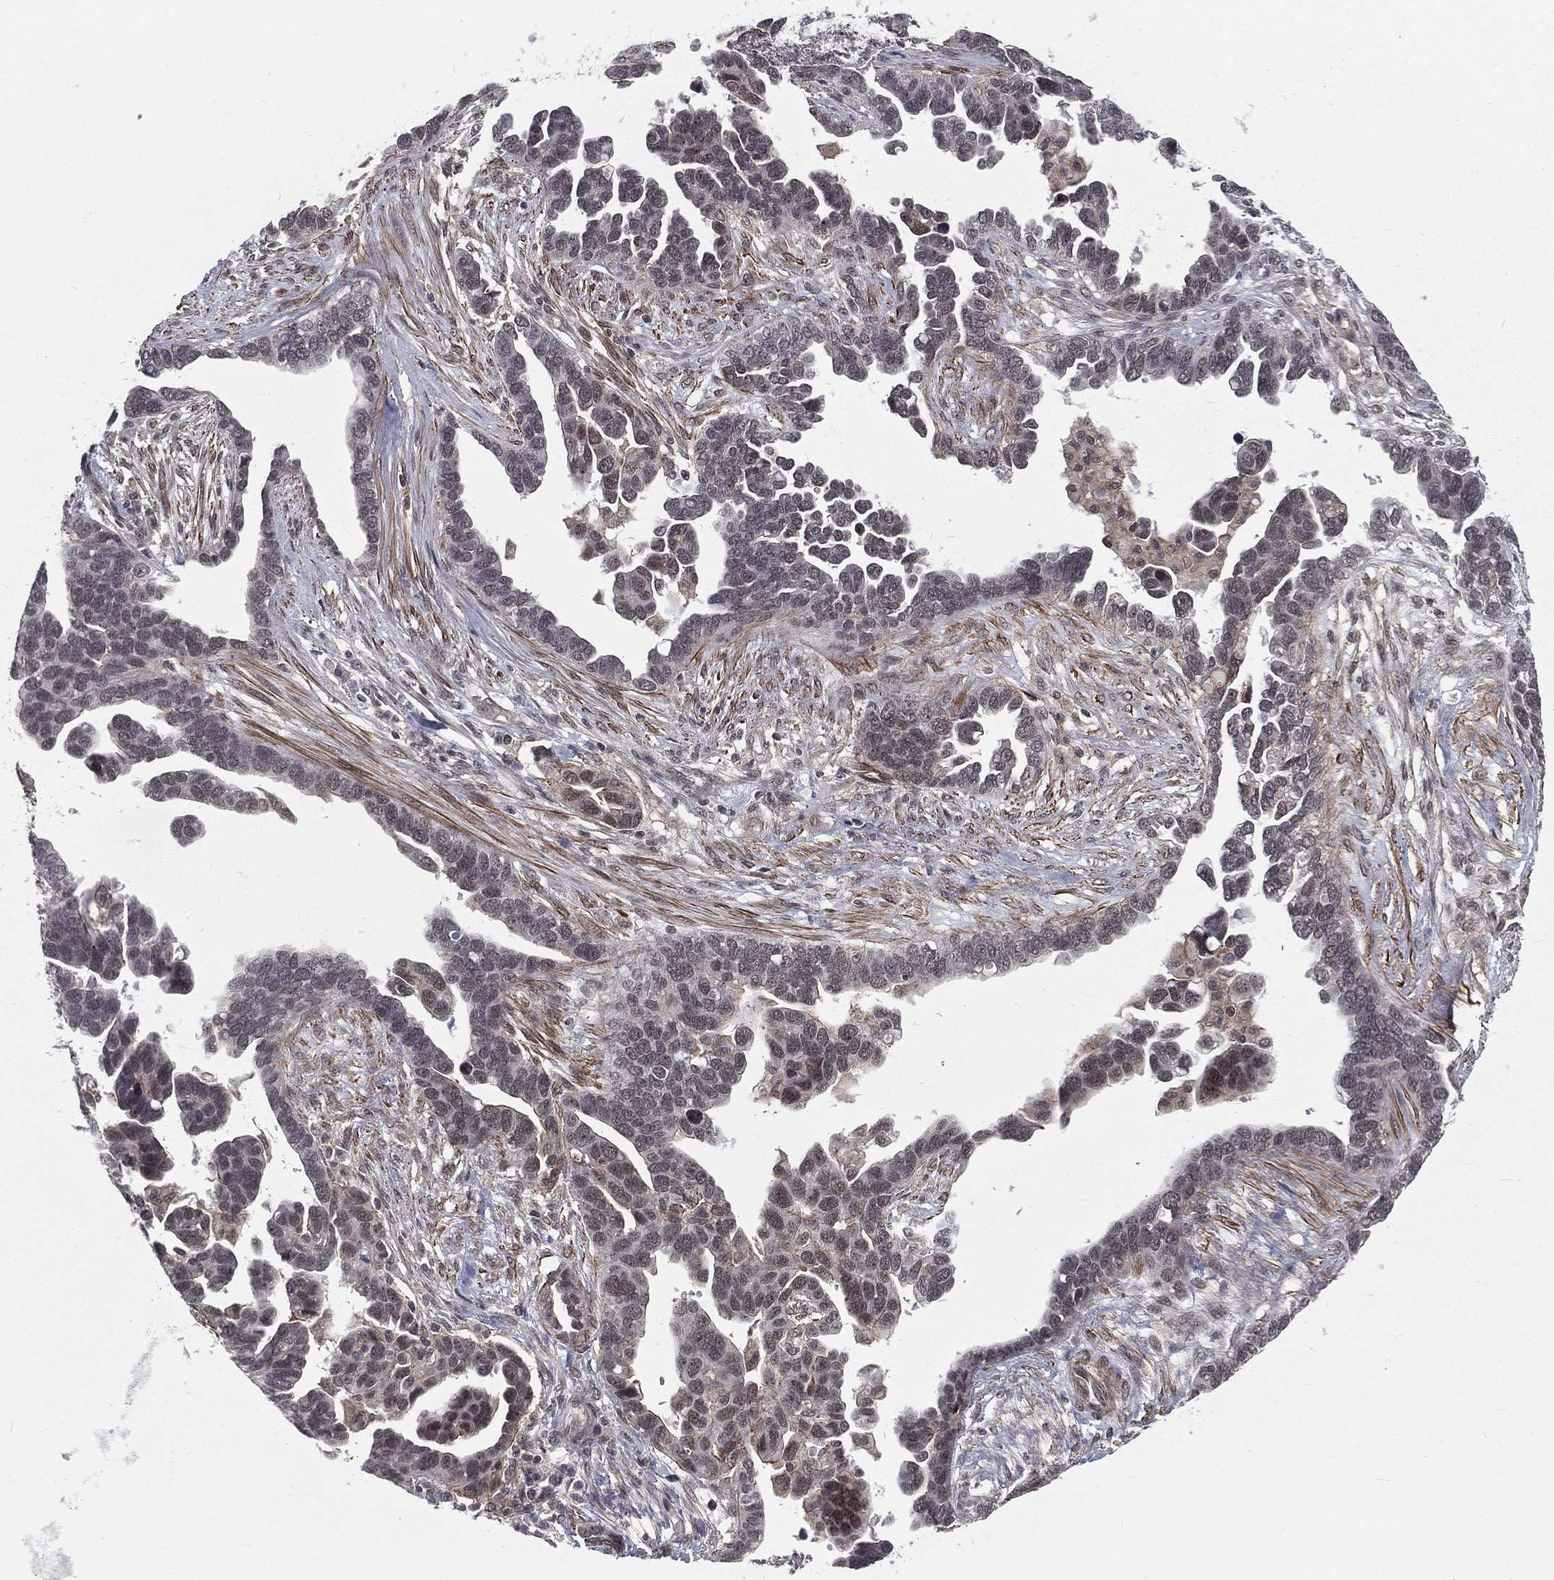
{"staining": {"intensity": "weak", "quantity": "<25%", "location": "nuclear"}, "tissue": "ovarian cancer", "cell_type": "Tumor cells", "image_type": "cancer", "snomed": [{"axis": "morphology", "description": "Cystadenocarcinoma, serous, NOS"}, {"axis": "topography", "description": "Ovary"}], "caption": "Ovarian serous cystadenocarcinoma was stained to show a protein in brown. There is no significant expression in tumor cells.", "gene": "MORC2", "patient": {"sex": "female", "age": 54}}